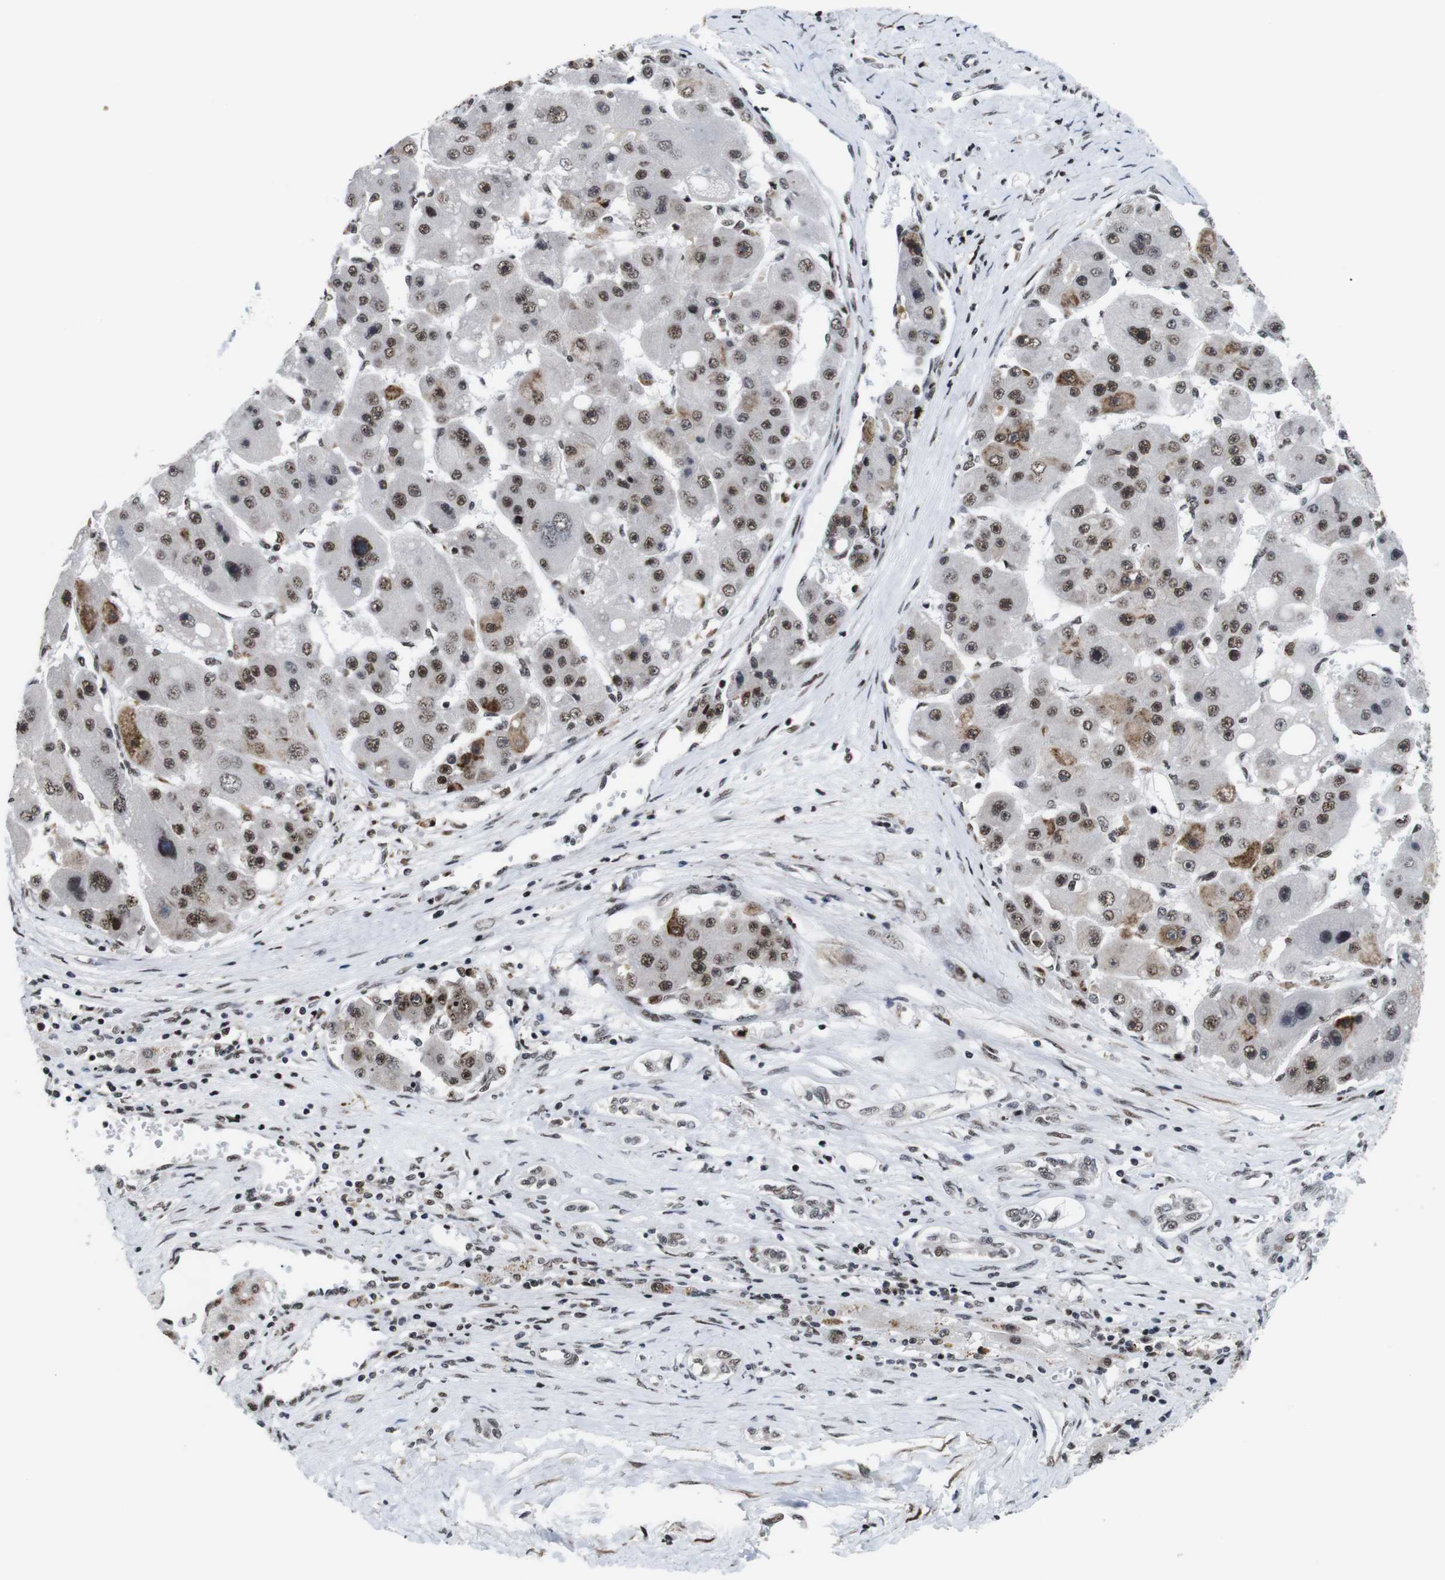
{"staining": {"intensity": "moderate", "quantity": ">75%", "location": "nuclear"}, "tissue": "liver cancer", "cell_type": "Tumor cells", "image_type": "cancer", "snomed": [{"axis": "morphology", "description": "Carcinoma, Hepatocellular, NOS"}, {"axis": "topography", "description": "Liver"}], "caption": "High-power microscopy captured an immunohistochemistry image of hepatocellular carcinoma (liver), revealing moderate nuclear staining in about >75% of tumor cells.", "gene": "EIF4G1", "patient": {"sex": "female", "age": 61}}